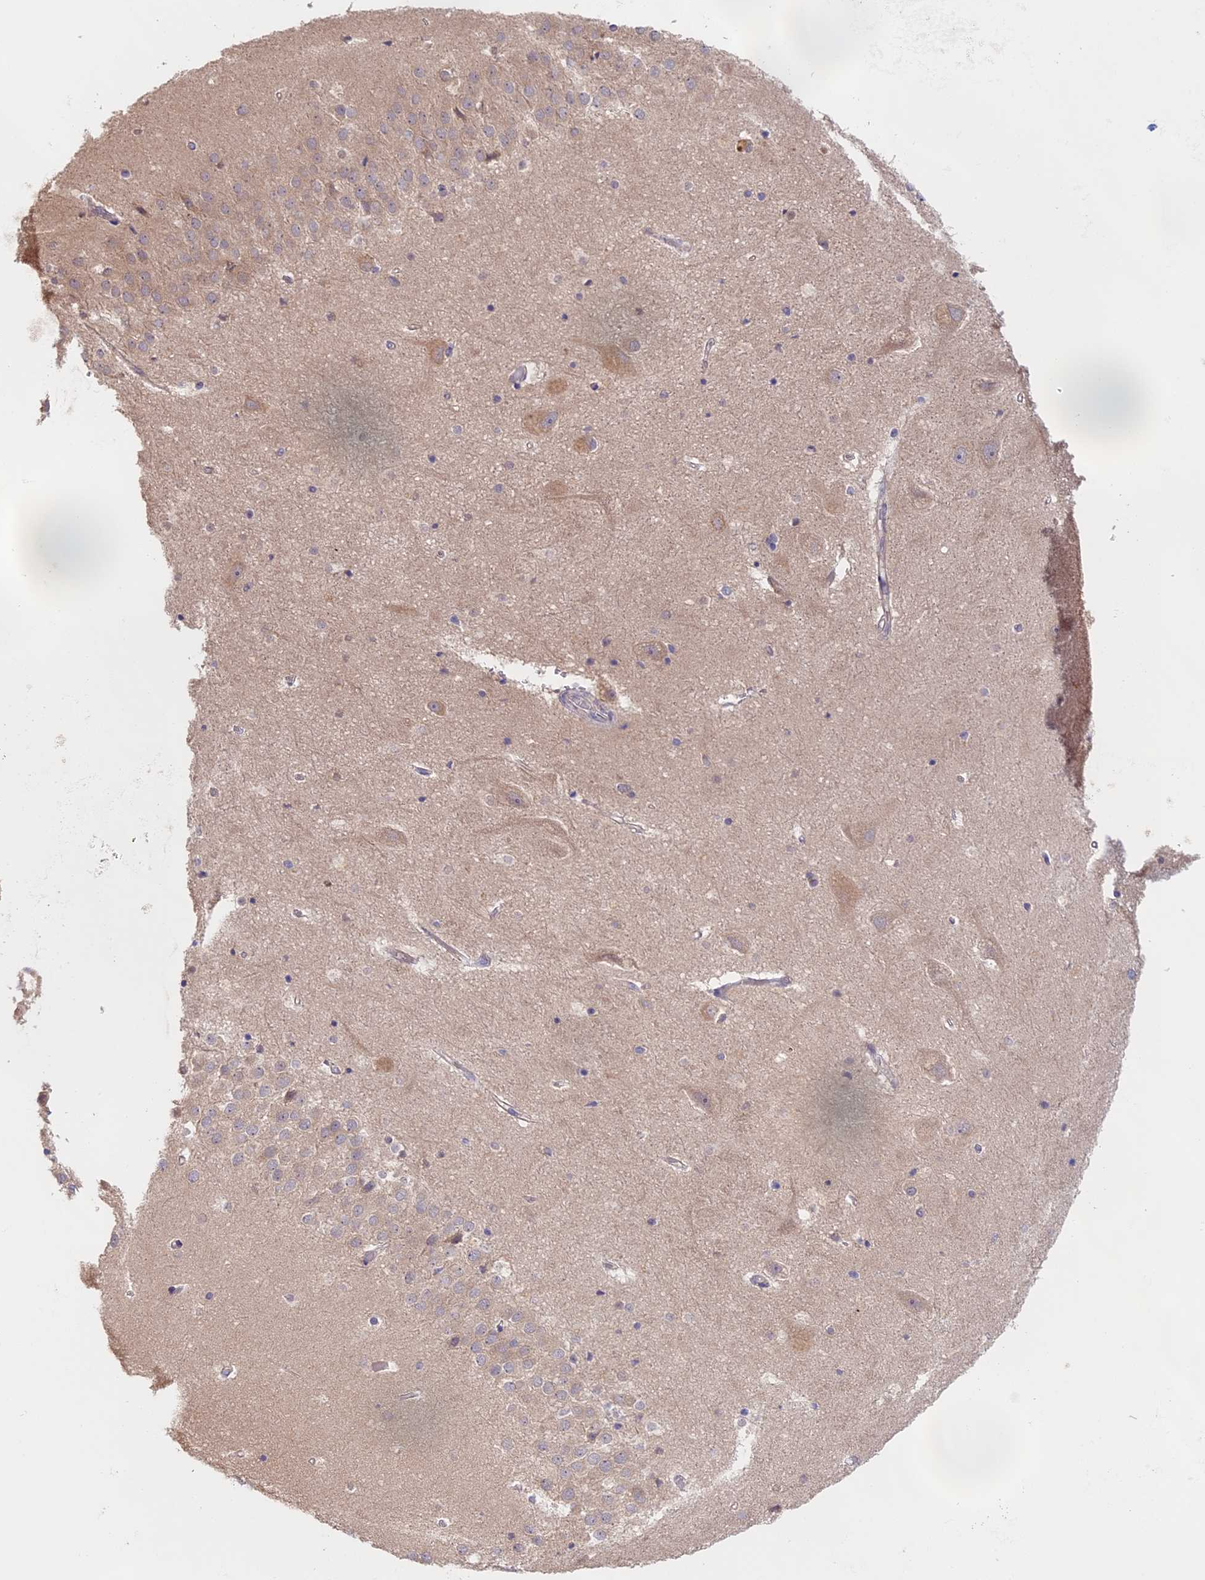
{"staining": {"intensity": "negative", "quantity": "none", "location": "none"}, "tissue": "hippocampus", "cell_type": "Glial cells", "image_type": "normal", "snomed": [{"axis": "morphology", "description": "Normal tissue, NOS"}, {"axis": "topography", "description": "Hippocampus"}], "caption": "High magnification brightfield microscopy of normal hippocampus stained with DAB (3,3'-diaminobenzidine) (brown) and counterstained with hematoxylin (blue): glial cells show no significant expression.", "gene": "NCF4", "patient": {"sex": "female", "age": 52}}